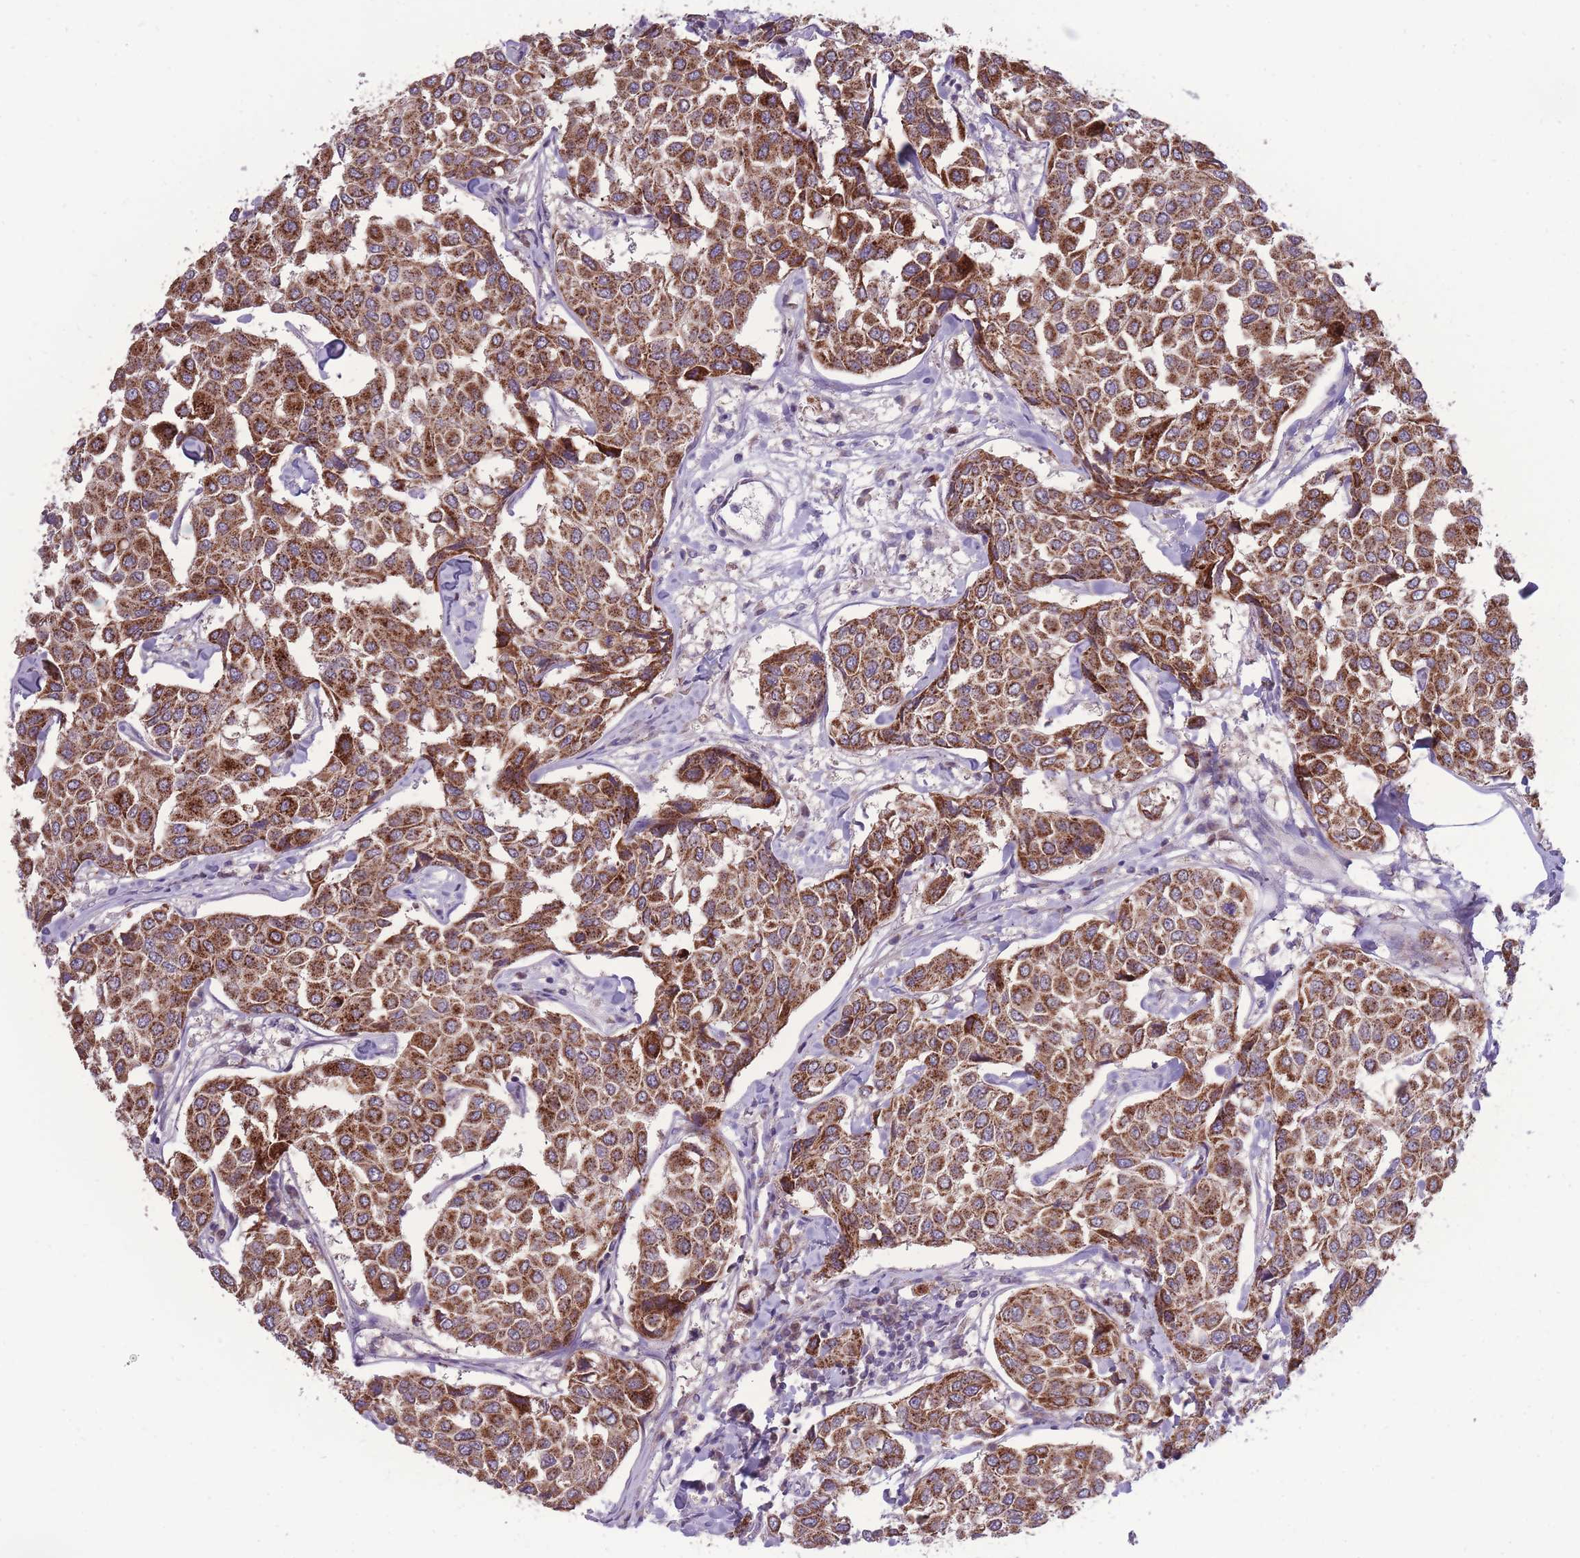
{"staining": {"intensity": "strong", "quantity": ">75%", "location": "cytoplasmic/membranous"}, "tissue": "breast cancer", "cell_type": "Tumor cells", "image_type": "cancer", "snomed": [{"axis": "morphology", "description": "Duct carcinoma"}, {"axis": "topography", "description": "Breast"}], "caption": "IHC micrograph of breast cancer (infiltrating ductal carcinoma) stained for a protein (brown), which demonstrates high levels of strong cytoplasmic/membranous expression in approximately >75% of tumor cells.", "gene": "MCIDAS", "patient": {"sex": "female", "age": 55}}